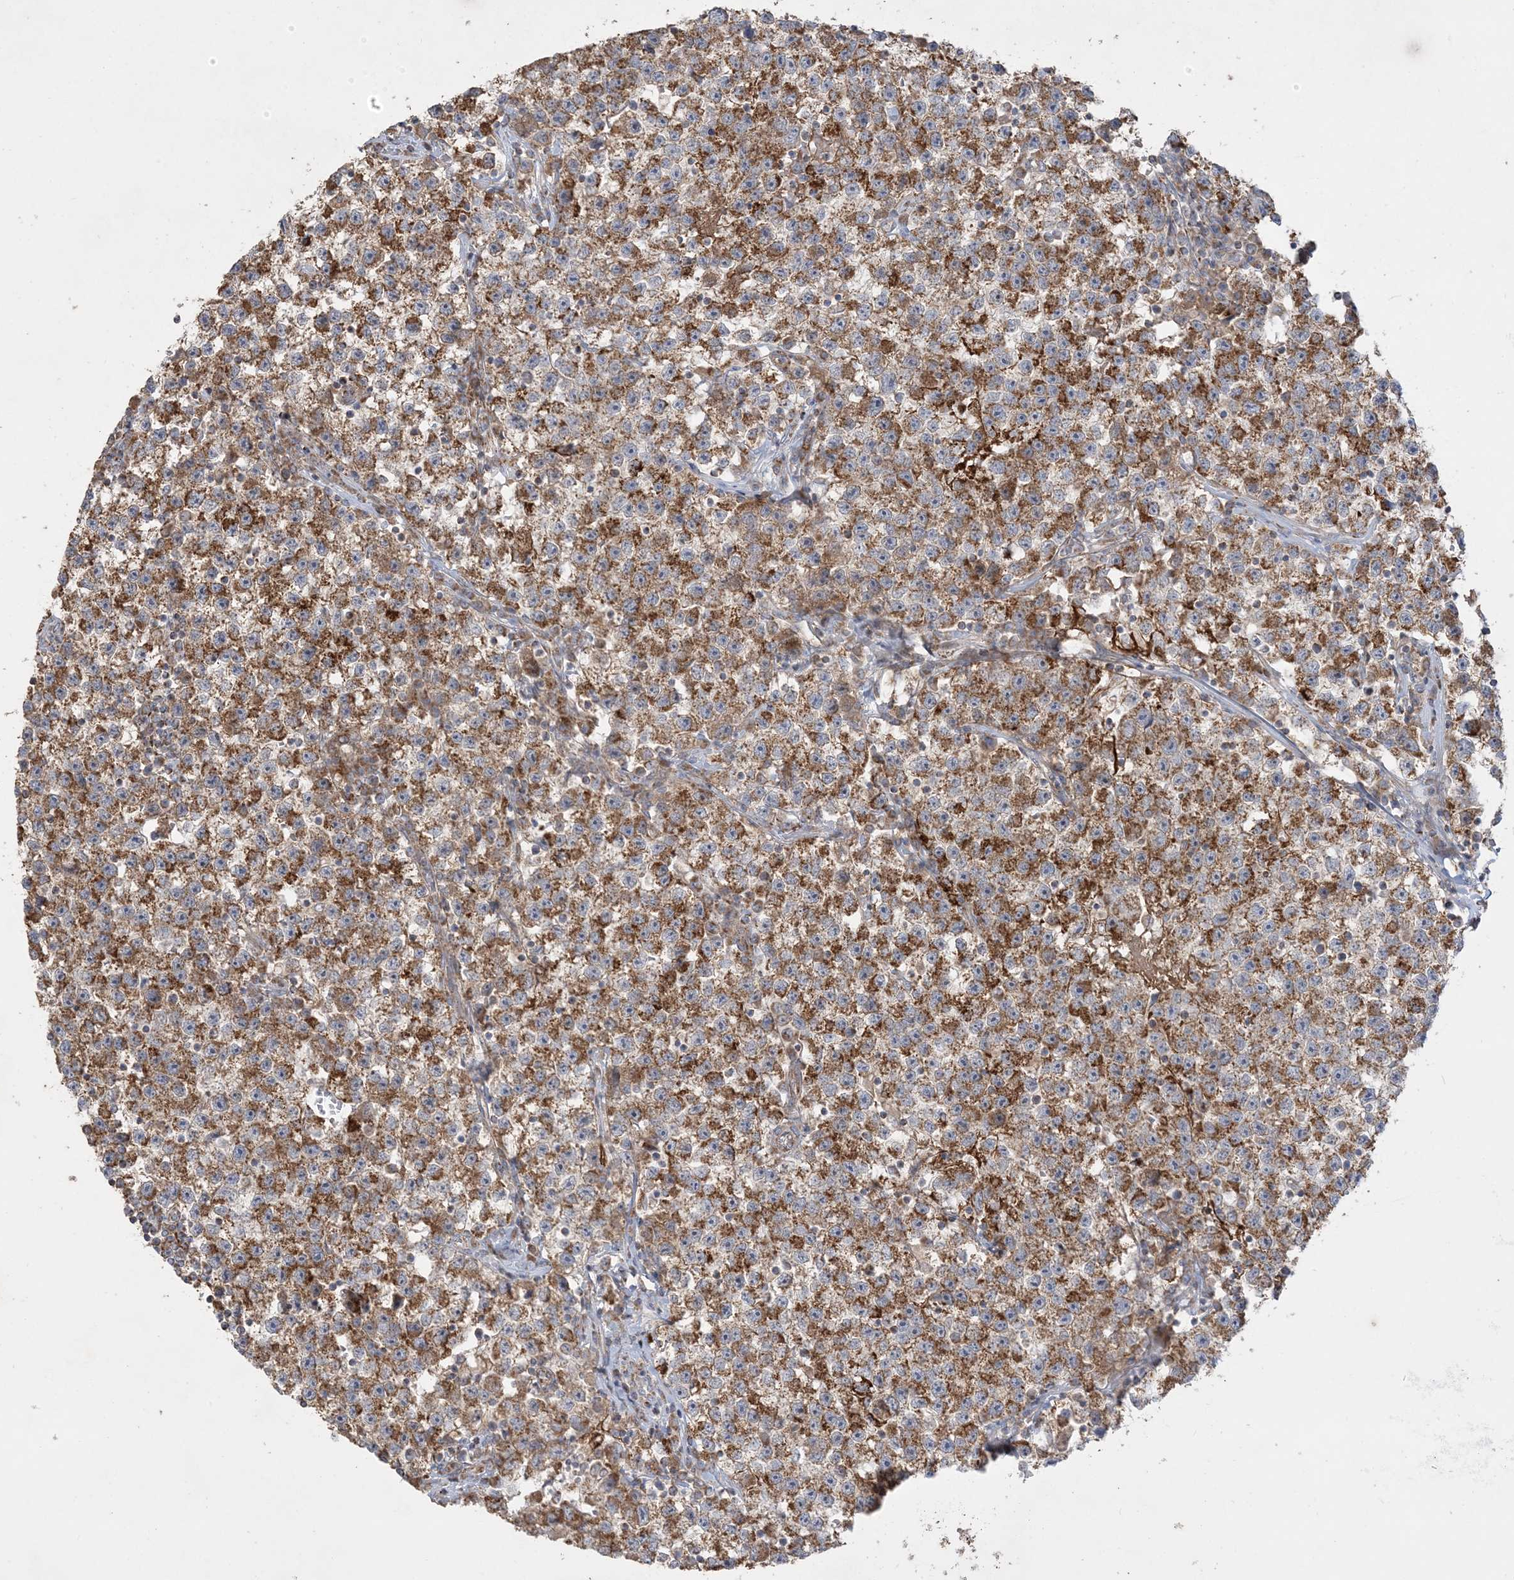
{"staining": {"intensity": "moderate", "quantity": ">75%", "location": "cytoplasmic/membranous"}, "tissue": "testis cancer", "cell_type": "Tumor cells", "image_type": "cancer", "snomed": [{"axis": "morphology", "description": "Seminoma, NOS"}, {"axis": "topography", "description": "Testis"}], "caption": "Brown immunohistochemical staining in testis cancer (seminoma) demonstrates moderate cytoplasmic/membranous staining in approximately >75% of tumor cells.", "gene": "NDUFAF3", "patient": {"sex": "male", "age": 22}}